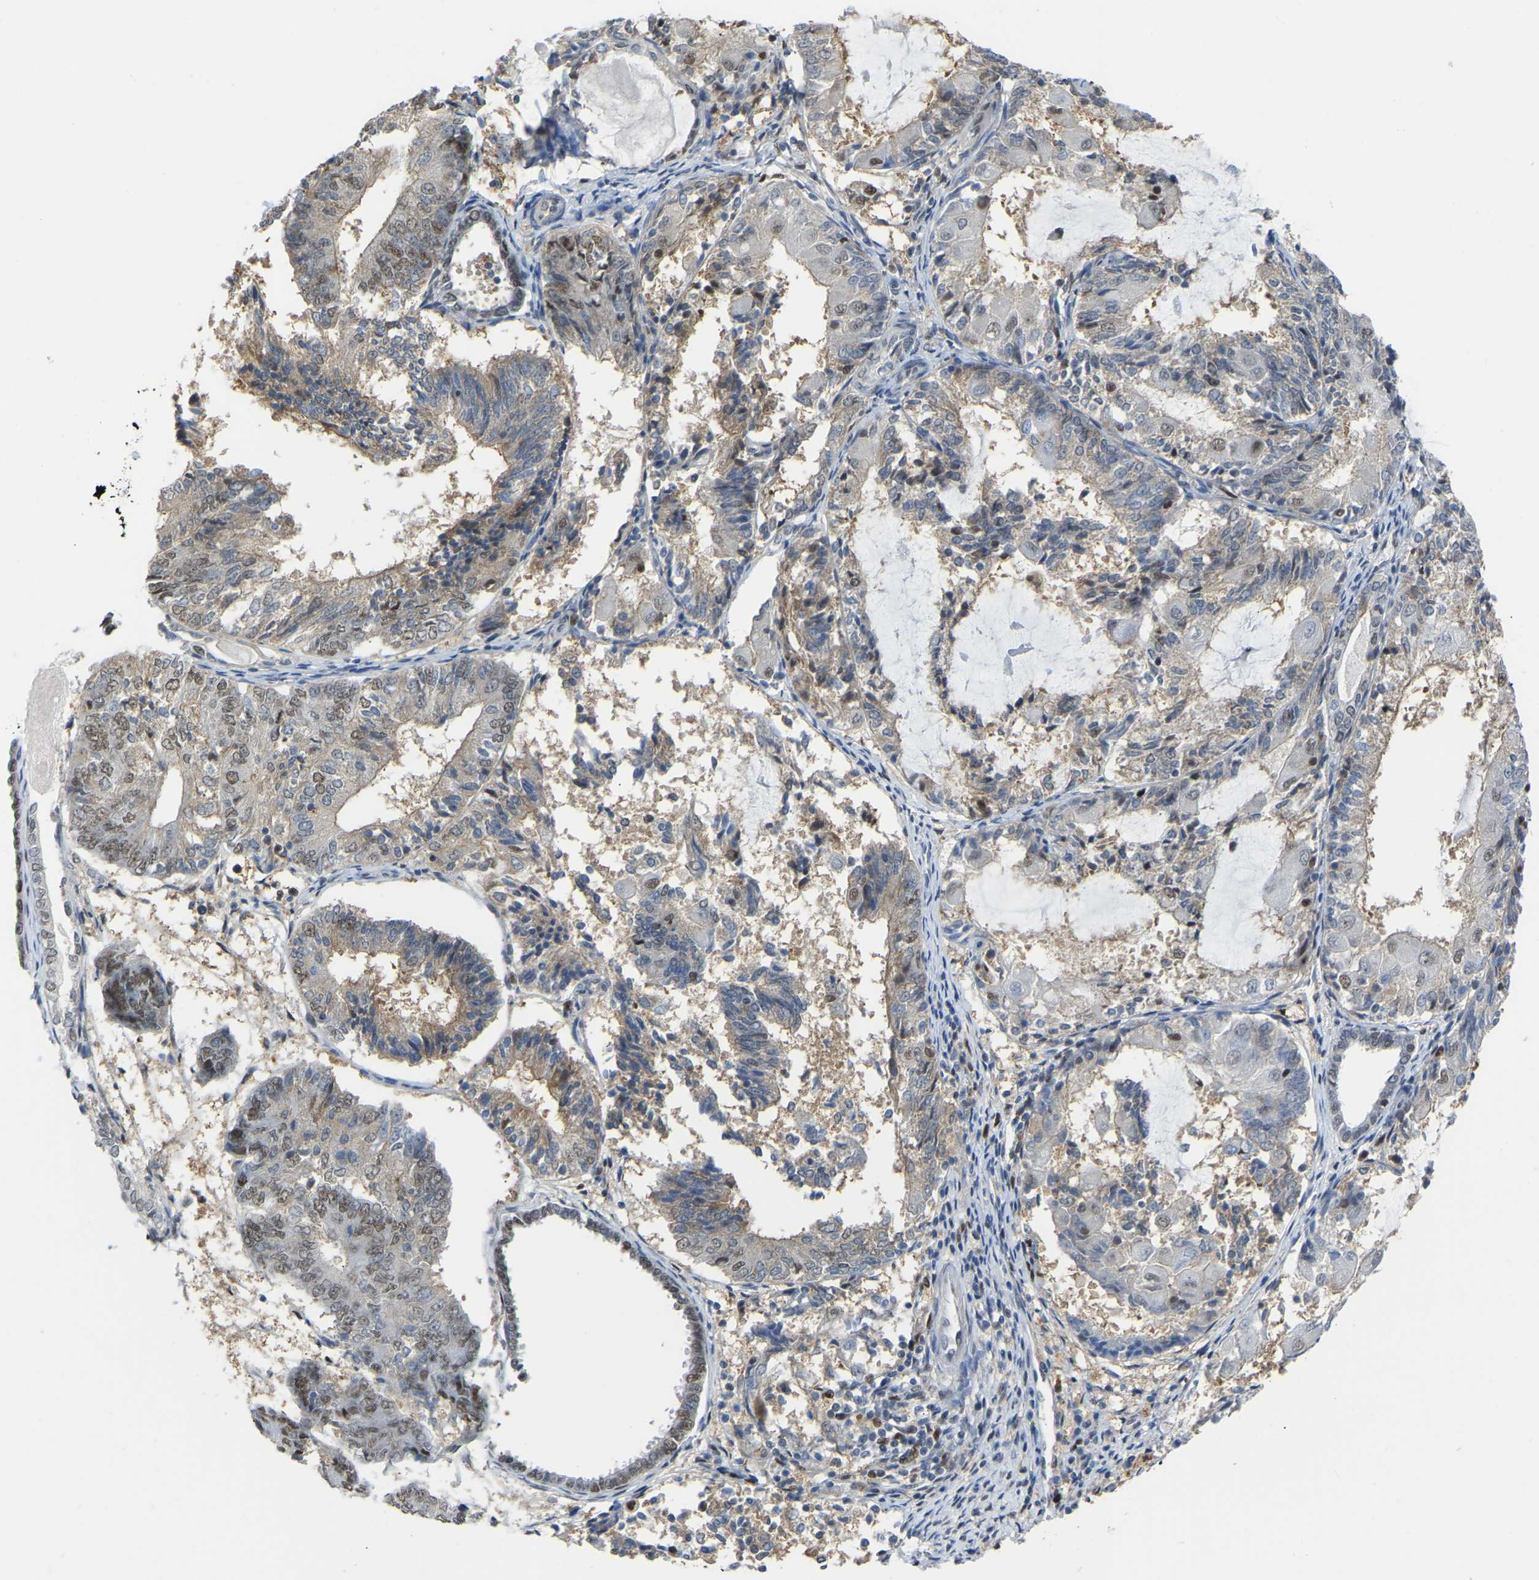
{"staining": {"intensity": "weak", "quantity": "<25%", "location": "cytoplasmic/membranous,nuclear"}, "tissue": "endometrial cancer", "cell_type": "Tumor cells", "image_type": "cancer", "snomed": [{"axis": "morphology", "description": "Adenocarcinoma, NOS"}, {"axis": "topography", "description": "Endometrium"}], "caption": "Immunohistochemistry of human adenocarcinoma (endometrial) demonstrates no positivity in tumor cells. The staining is performed using DAB (3,3'-diaminobenzidine) brown chromogen with nuclei counter-stained in using hematoxylin.", "gene": "KLRG2", "patient": {"sex": "female", "age": 81}}